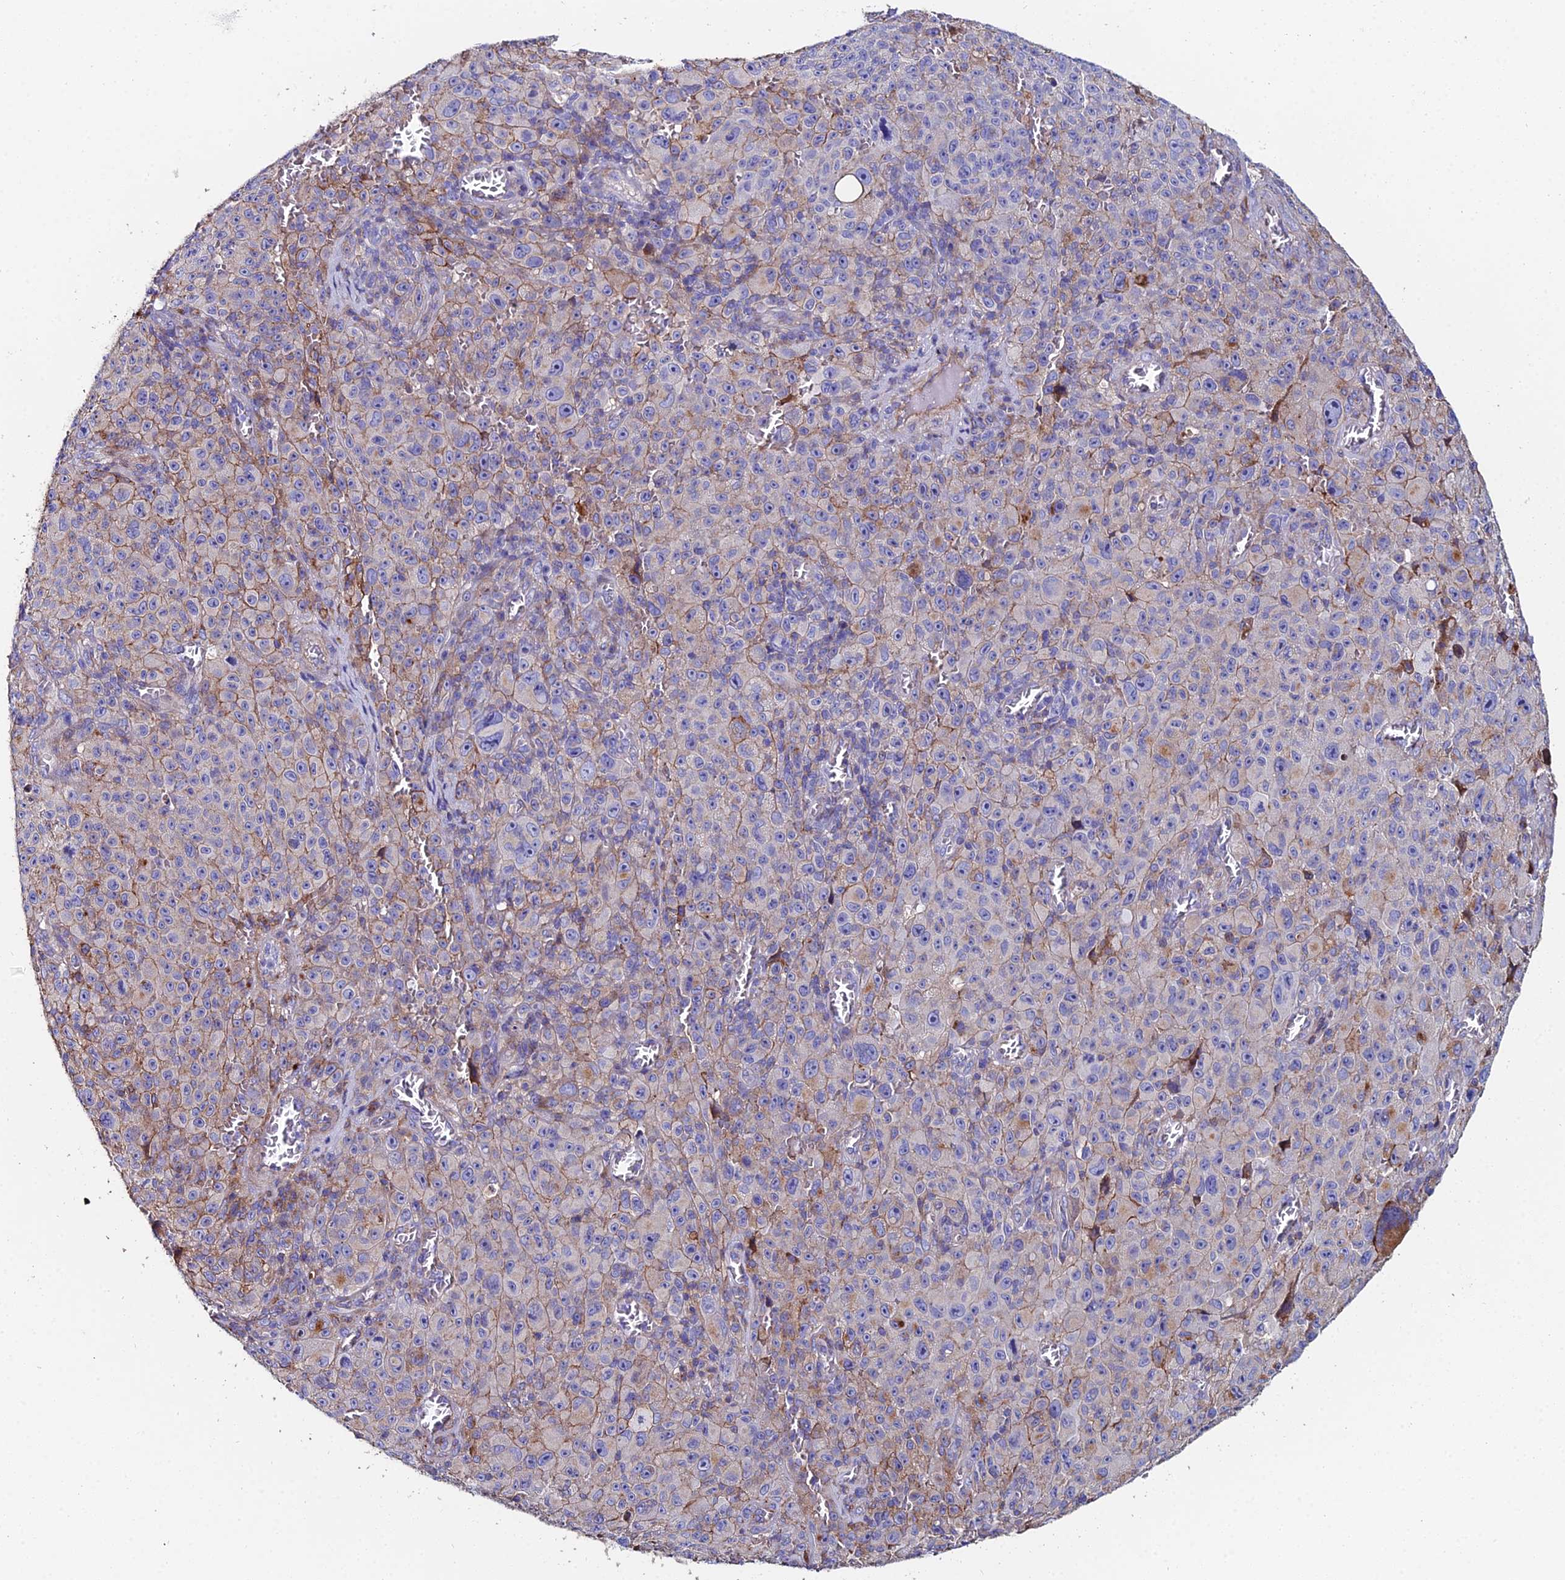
{"staining": {"intensity": "weak", "quantity": "25%-75%", "location": "cytoplasmic/membranous"}, "tissue": "melanoma", "cell_type": "Tumor cells", "image_type": "cancer", "snomed": [{"axis": "morphology", "description": "Malignant melanoma, NOS"}, {"axis": "topography", "description": "Skin"}], "caption": "Protein expression by immunohistochemistry exhibits weak cytoplasmic/membranous positivity in approximately 25%-75% of tumor cells in melanoma. (brown staining indicates protein expression, while blue staining denotes nuclei).", "gene": "C6", "patient": {"sex": "female", "age": 82}}